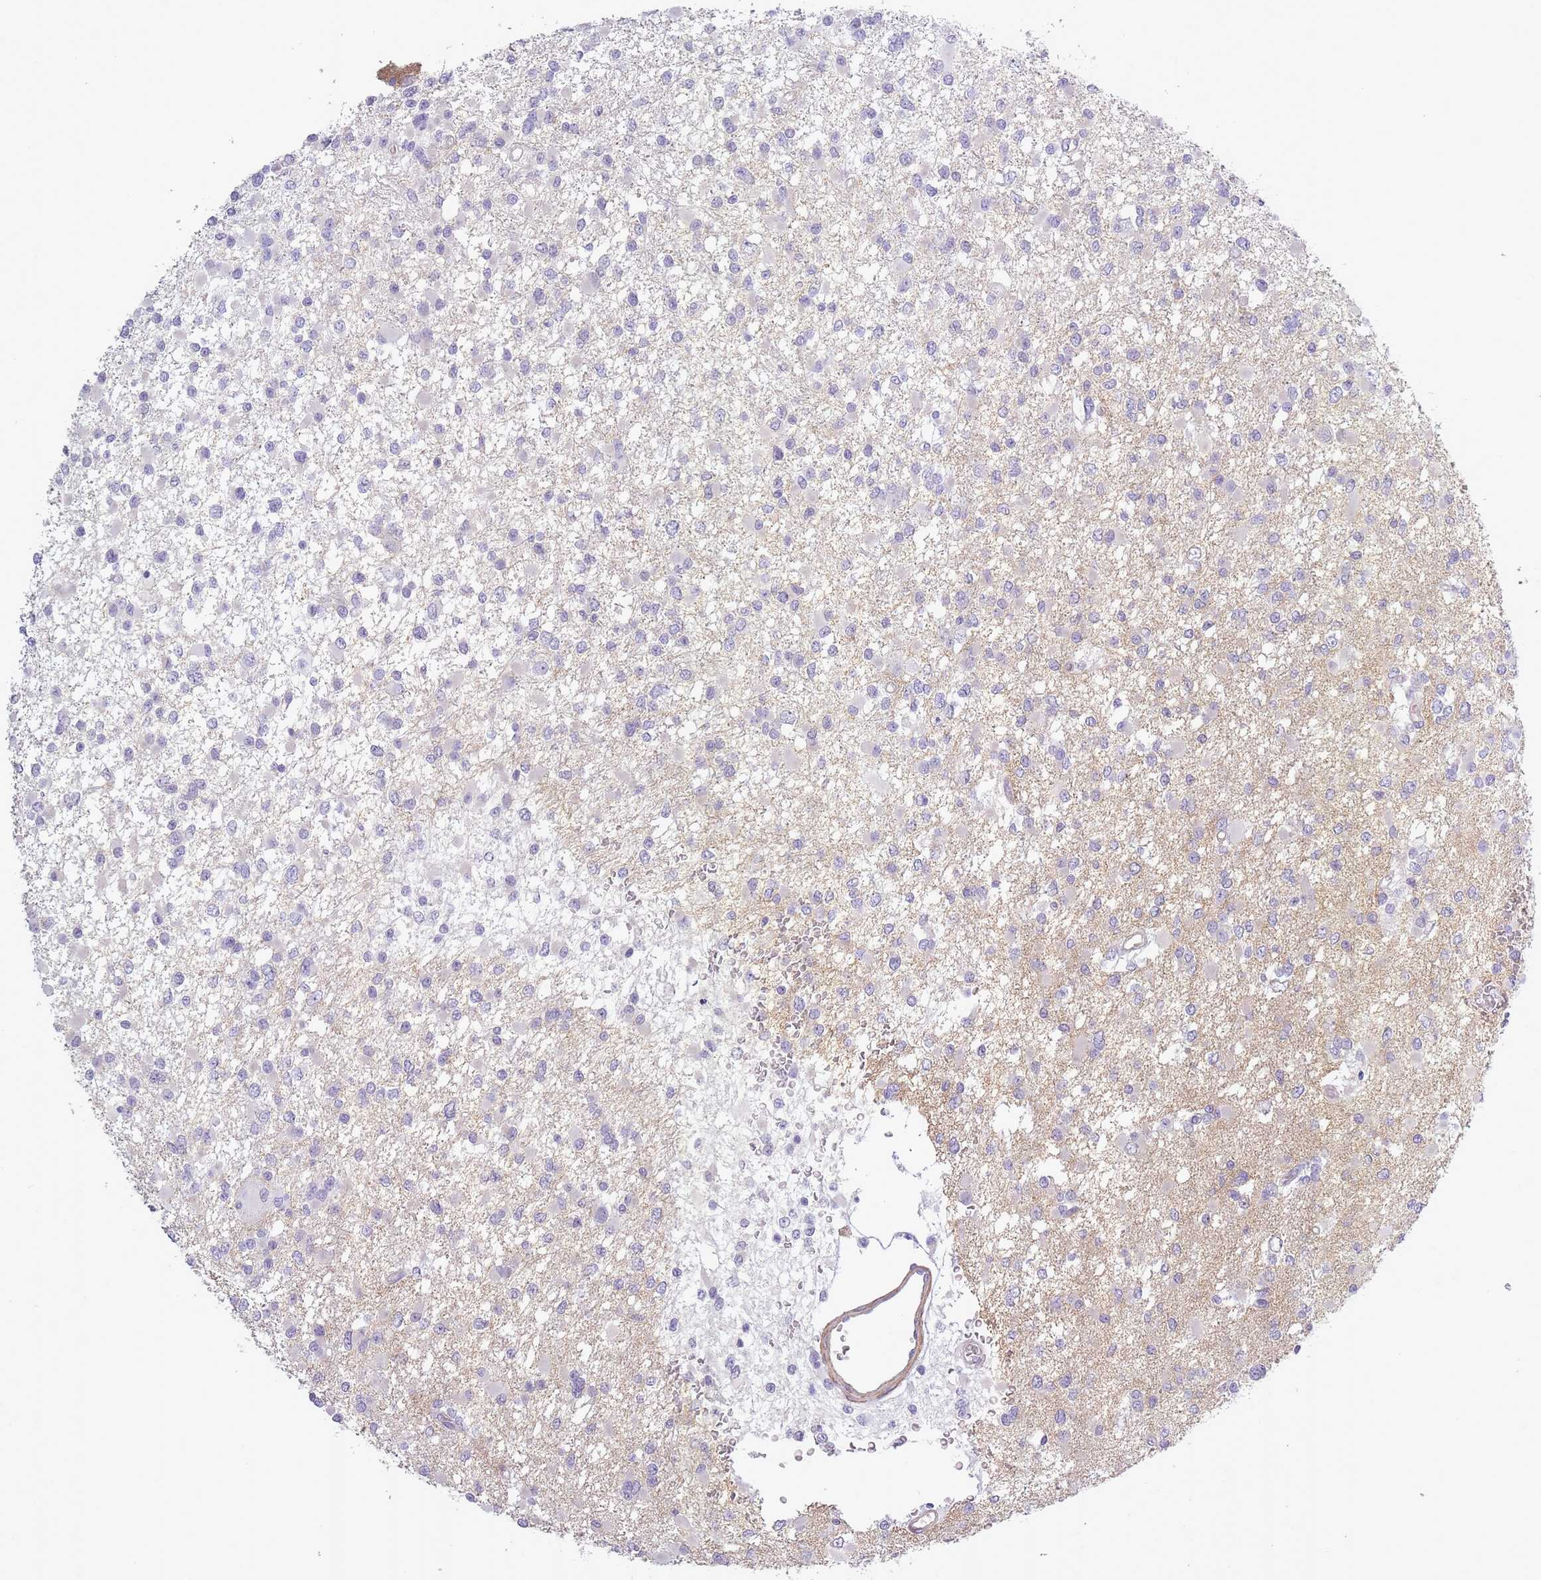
{"staining": {"intensity": "negative", "quantity": "none", "location": "none"}, "tissue": "glioma", "cell_type": "Tumor cells", "image_type": "cancer", "snomed": [{"axis": "morphology", "description": "Glioma, malignant, Low grade"}, {"axis": "topography", "description": "Brain"}], "caption": "A photomicrograph of low-grade glioma (malignant) stained for a protein exhibits no brown staining in tumor cells.", "gene": "SLC8A2", "patient": {"sex": "female", "age": 22}}